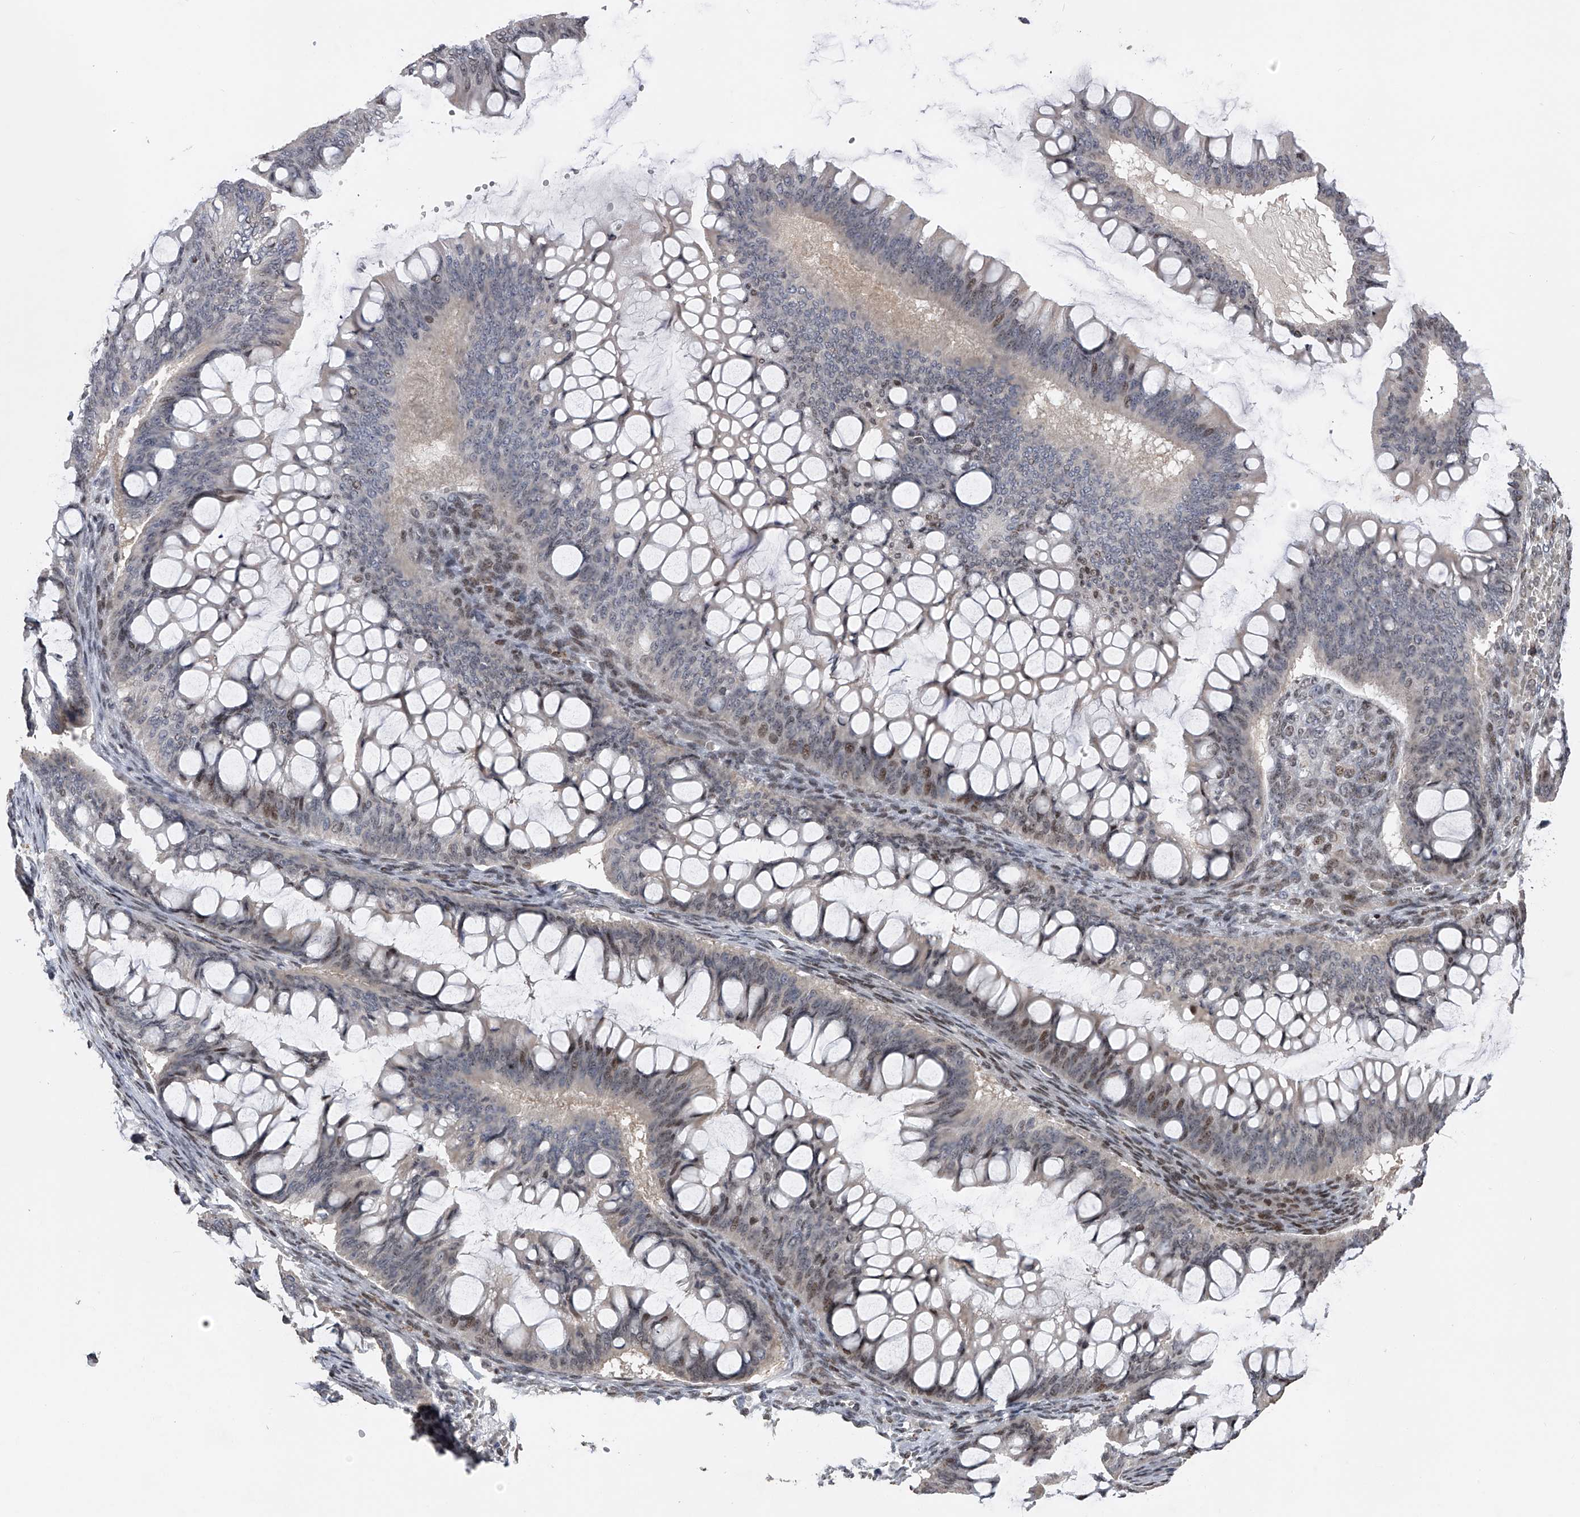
{"staining": {"intensity": "negative", "quantity": "none", "location": "none"}, "tissue": "ovarian cancer", "cell_type": "Tumor cells", "image_type": "cancer", "snomed": [{"axis": "morphology", "description": "Cystadenocarcinoma, mucinous, NOS"}, {"axis": "topography", "description": "Ovary"}], "caption": "This micrograph is of ovarian cancer stained with IHC to label a protein in brown with the nuclei are counter-stained blue. There is no expression in tumor cells.", "gene": "RWDD2A", "patient": {"sex": "female", "age": 73}}